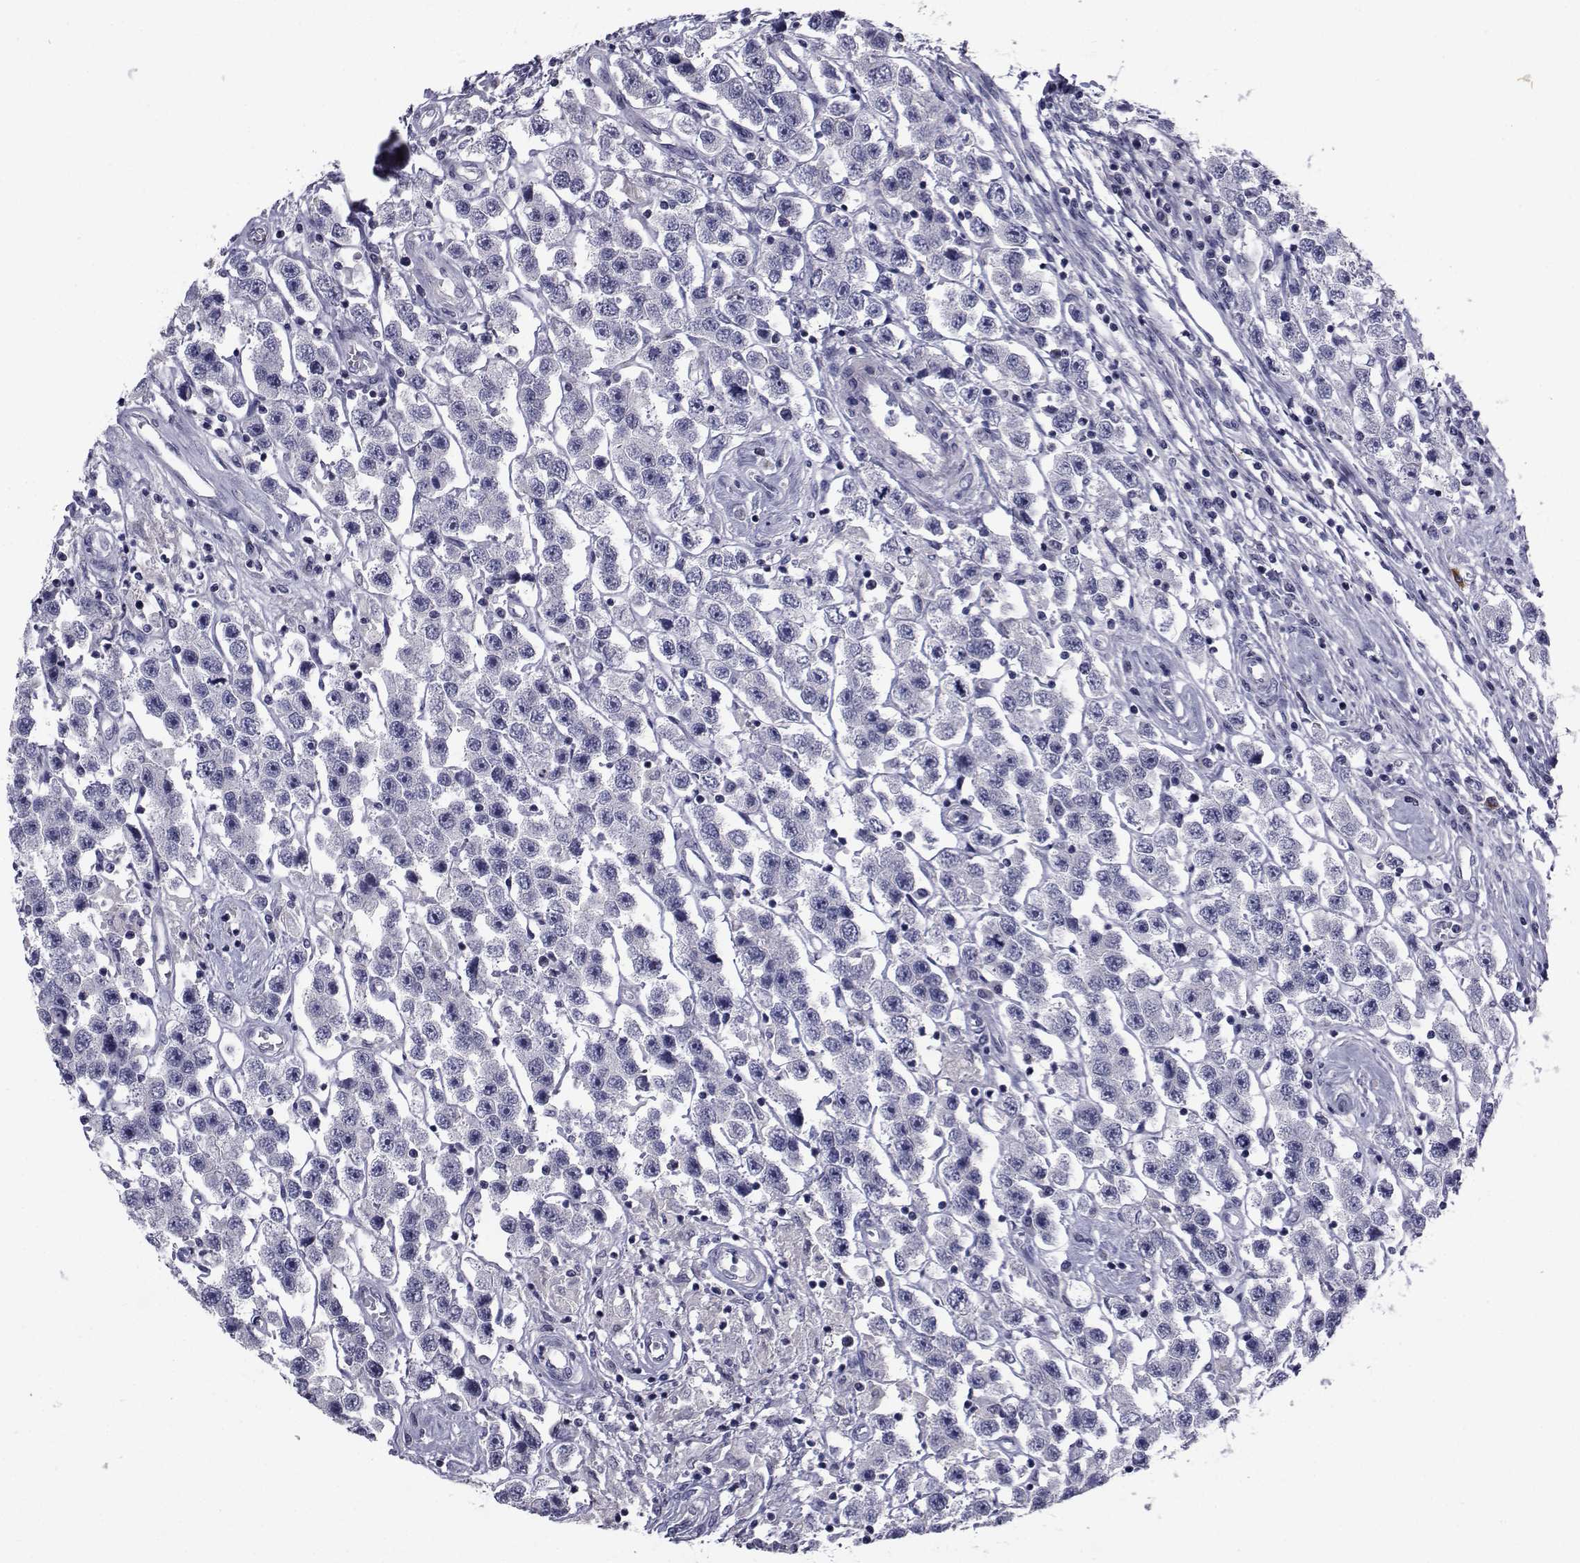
{"staining": {"intensity": "negative", "quantity": "none", "location": "none"}, "tissue": "testis cancer", "cell_type": "Tumor cells", "image_type": "cancer", "snomed": [{"axis": "morphology", "description": "Seminoma, NOS"}, {"axis": "topography", "description": "Testis"}], "caption": "High magnification brightfield microscopy of seminoma (testis) stained with DAB (brown) and counterstained with hematoxylin (blue): tumor cells show no significant positivity.", "gene": "CHRNA1", "patient": {"sex": "male", "age": 45}}